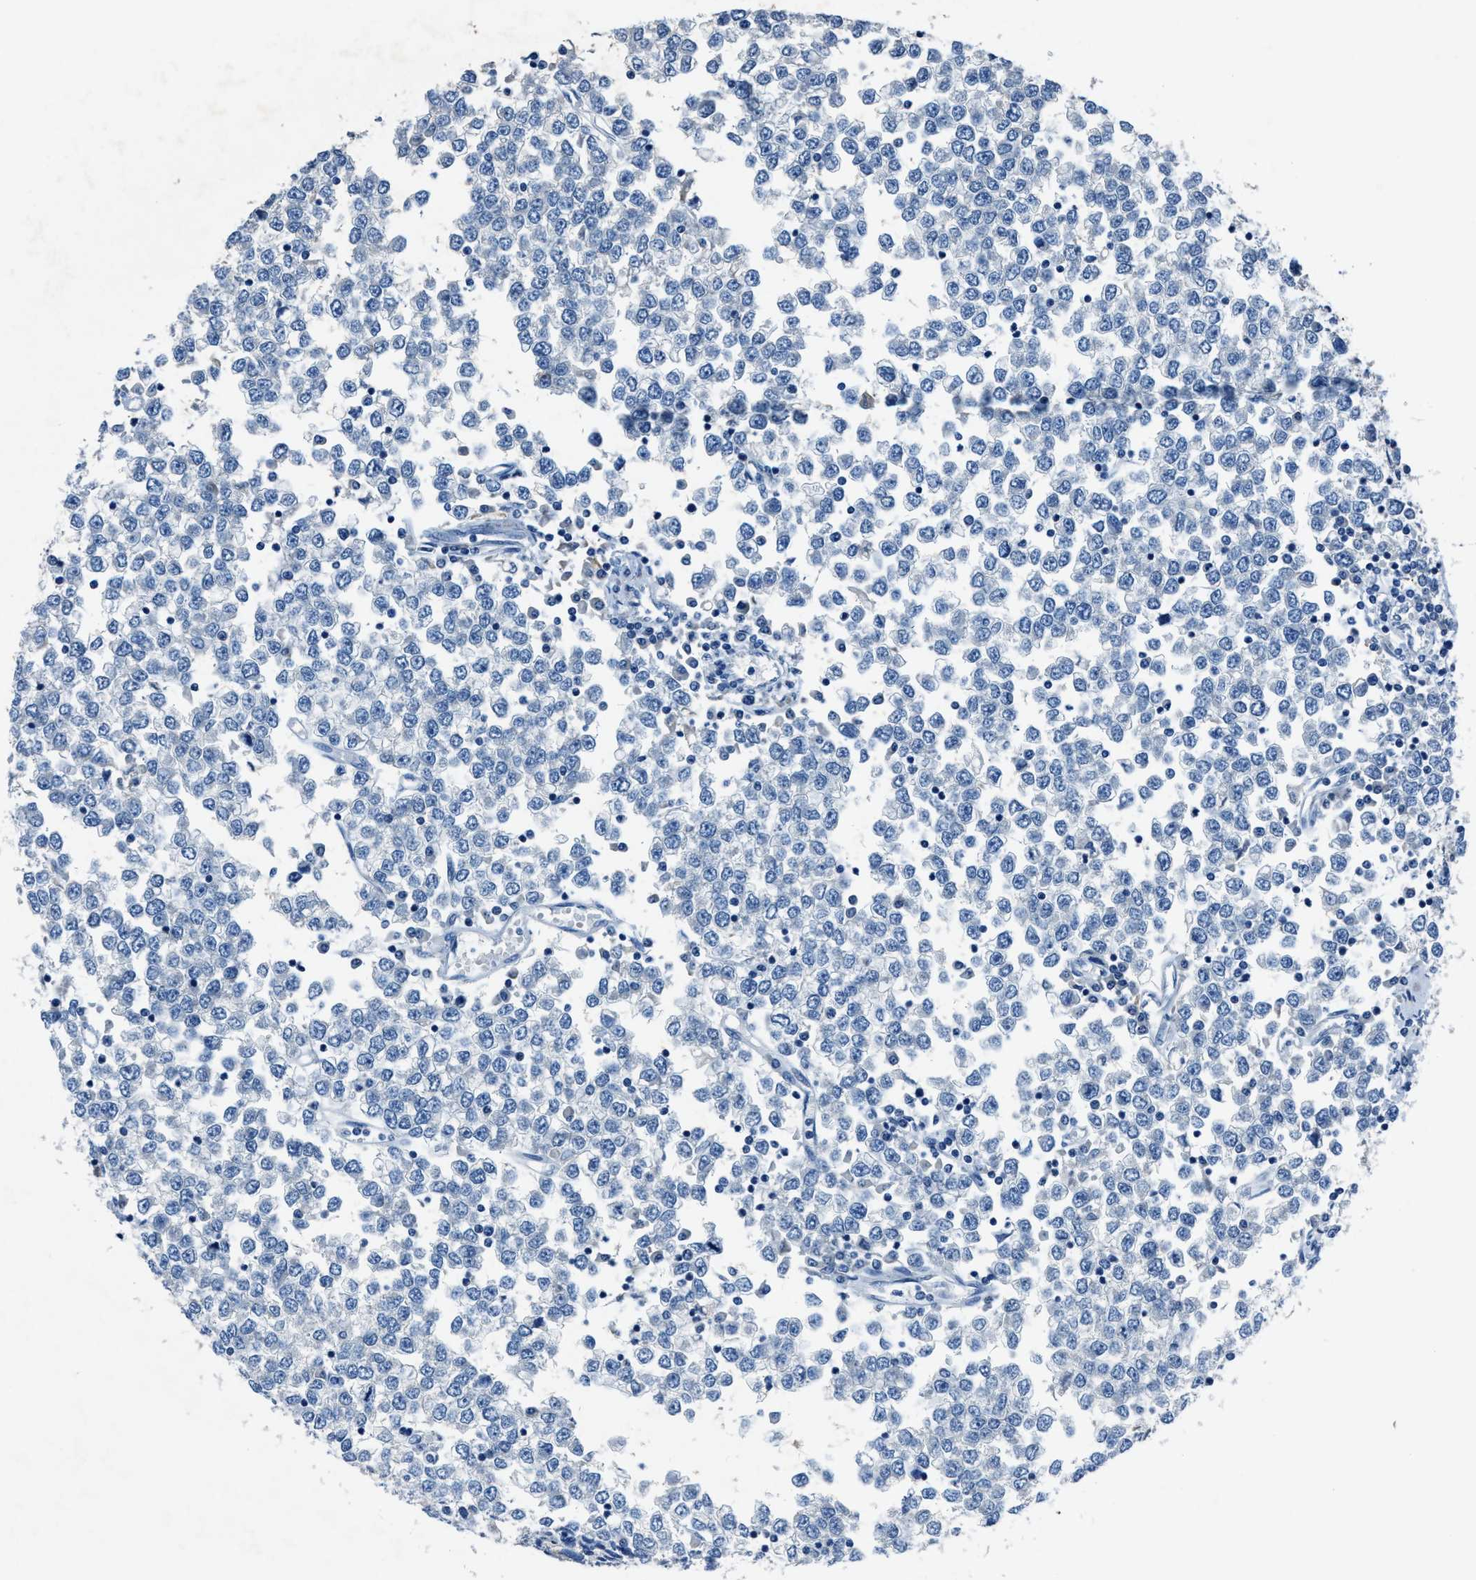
{"staining": {"intensity": "negative", "quantity": "none", "location": "none"}, "tissue": "testis cancer", "cell_type": "Tumor cells", "image_type": "cancer", "snomed": [{"axis": "morphology", "description": "Seminoma, NOS"}, {"axis": "topography", "description": "Testis"}], "caption": "This histopathology image is of testis cancer stained with IHC to label a protein in brown with the nuclei are counter-stained blue. There is no staining in tumor cells.", "gene": "ADAM2", "patient": {"sex": "male", "age": 65}}